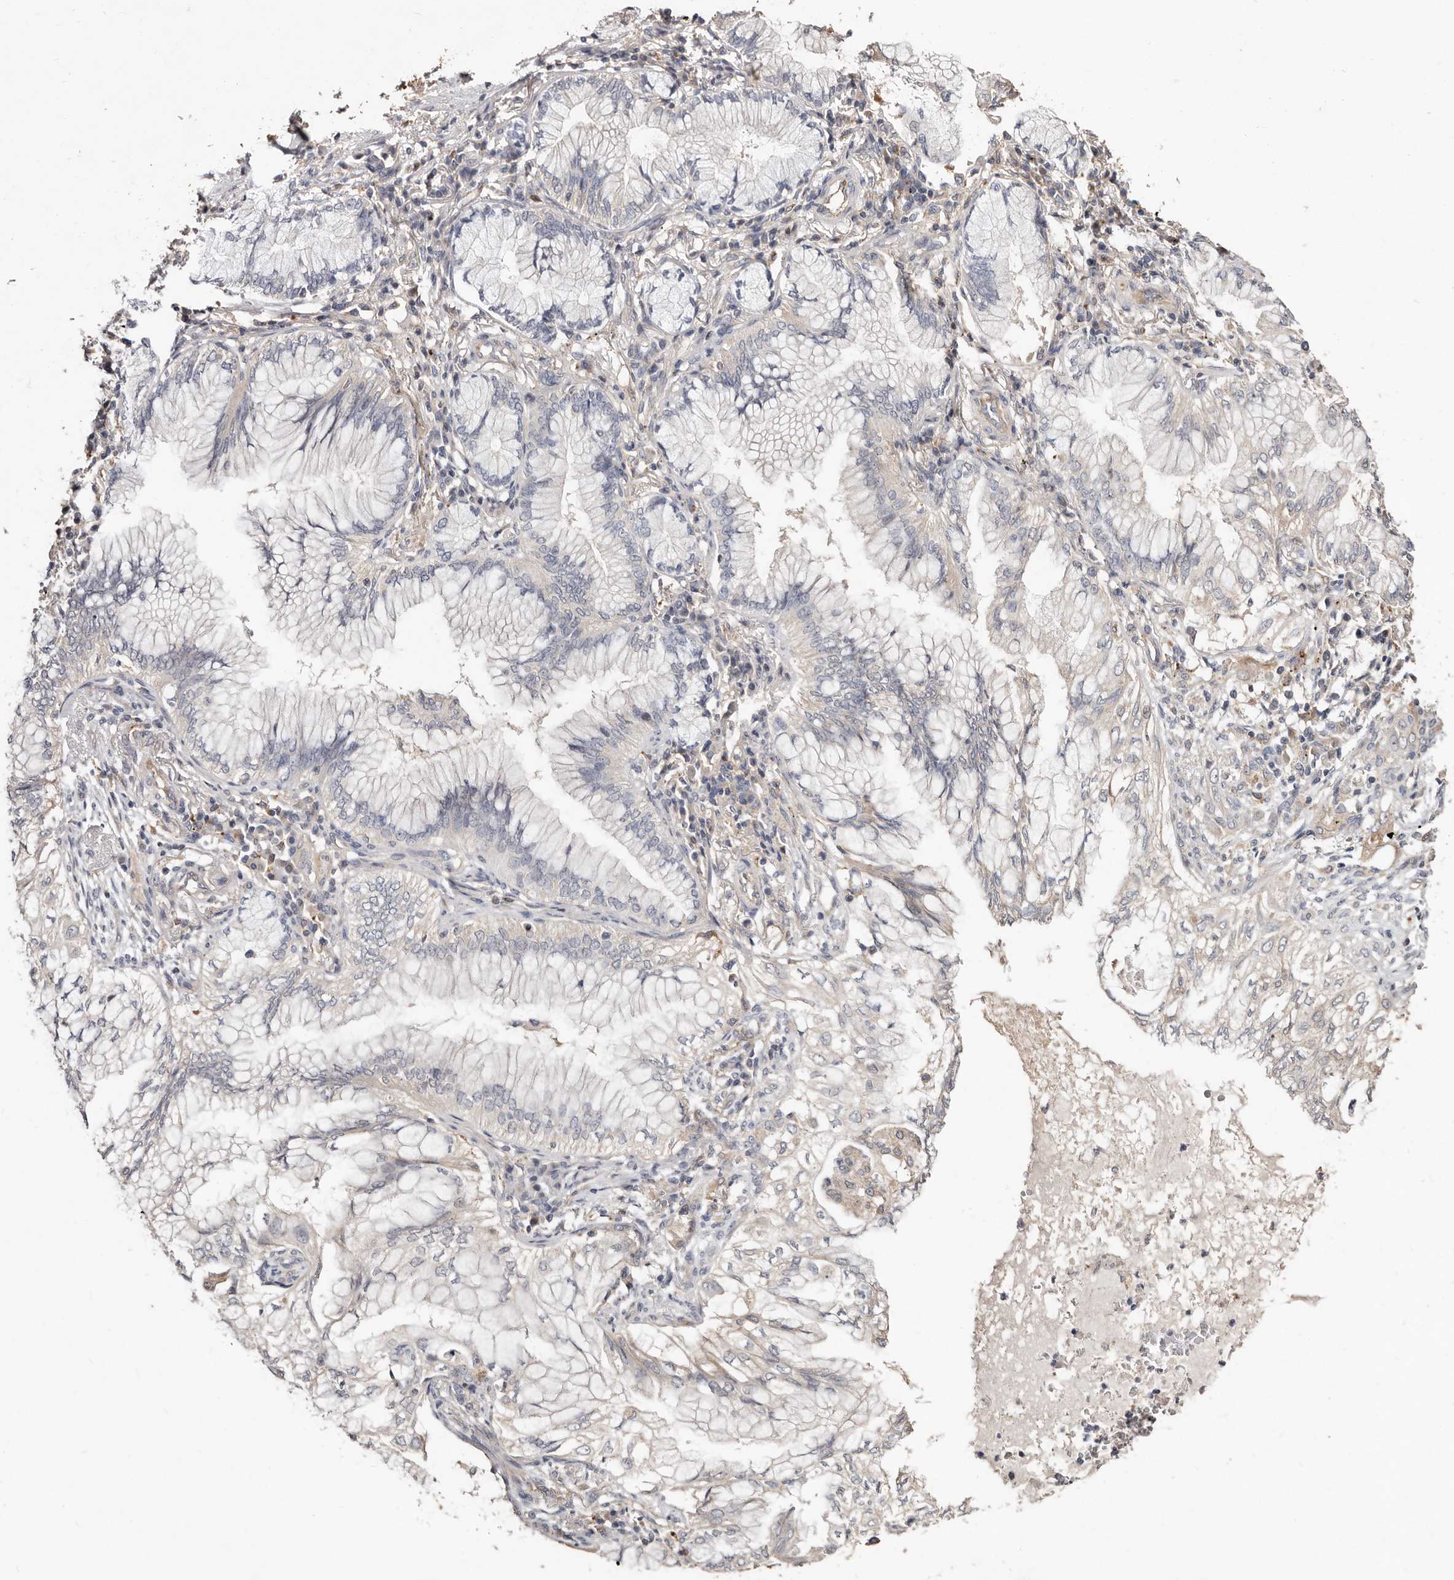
{"staining": {"intensity": "negative", "quantity": "none", "location": "none"}, "tissue": "lung cancer", "cell_type": "Tumor cells", "image_type": "cancer", "snomed": [{"axis": "morphology", "description": "Adenocarcinoma, NOS"}, {"axis": "topography", "description": "Lung"}], "caption": "The IHC photomicrograph has no significant positivity in tumor cells of adenocarcinoma (lung) tissue.", "gene": "THBS3", "patient": {"sex": "female", "age": 70}}